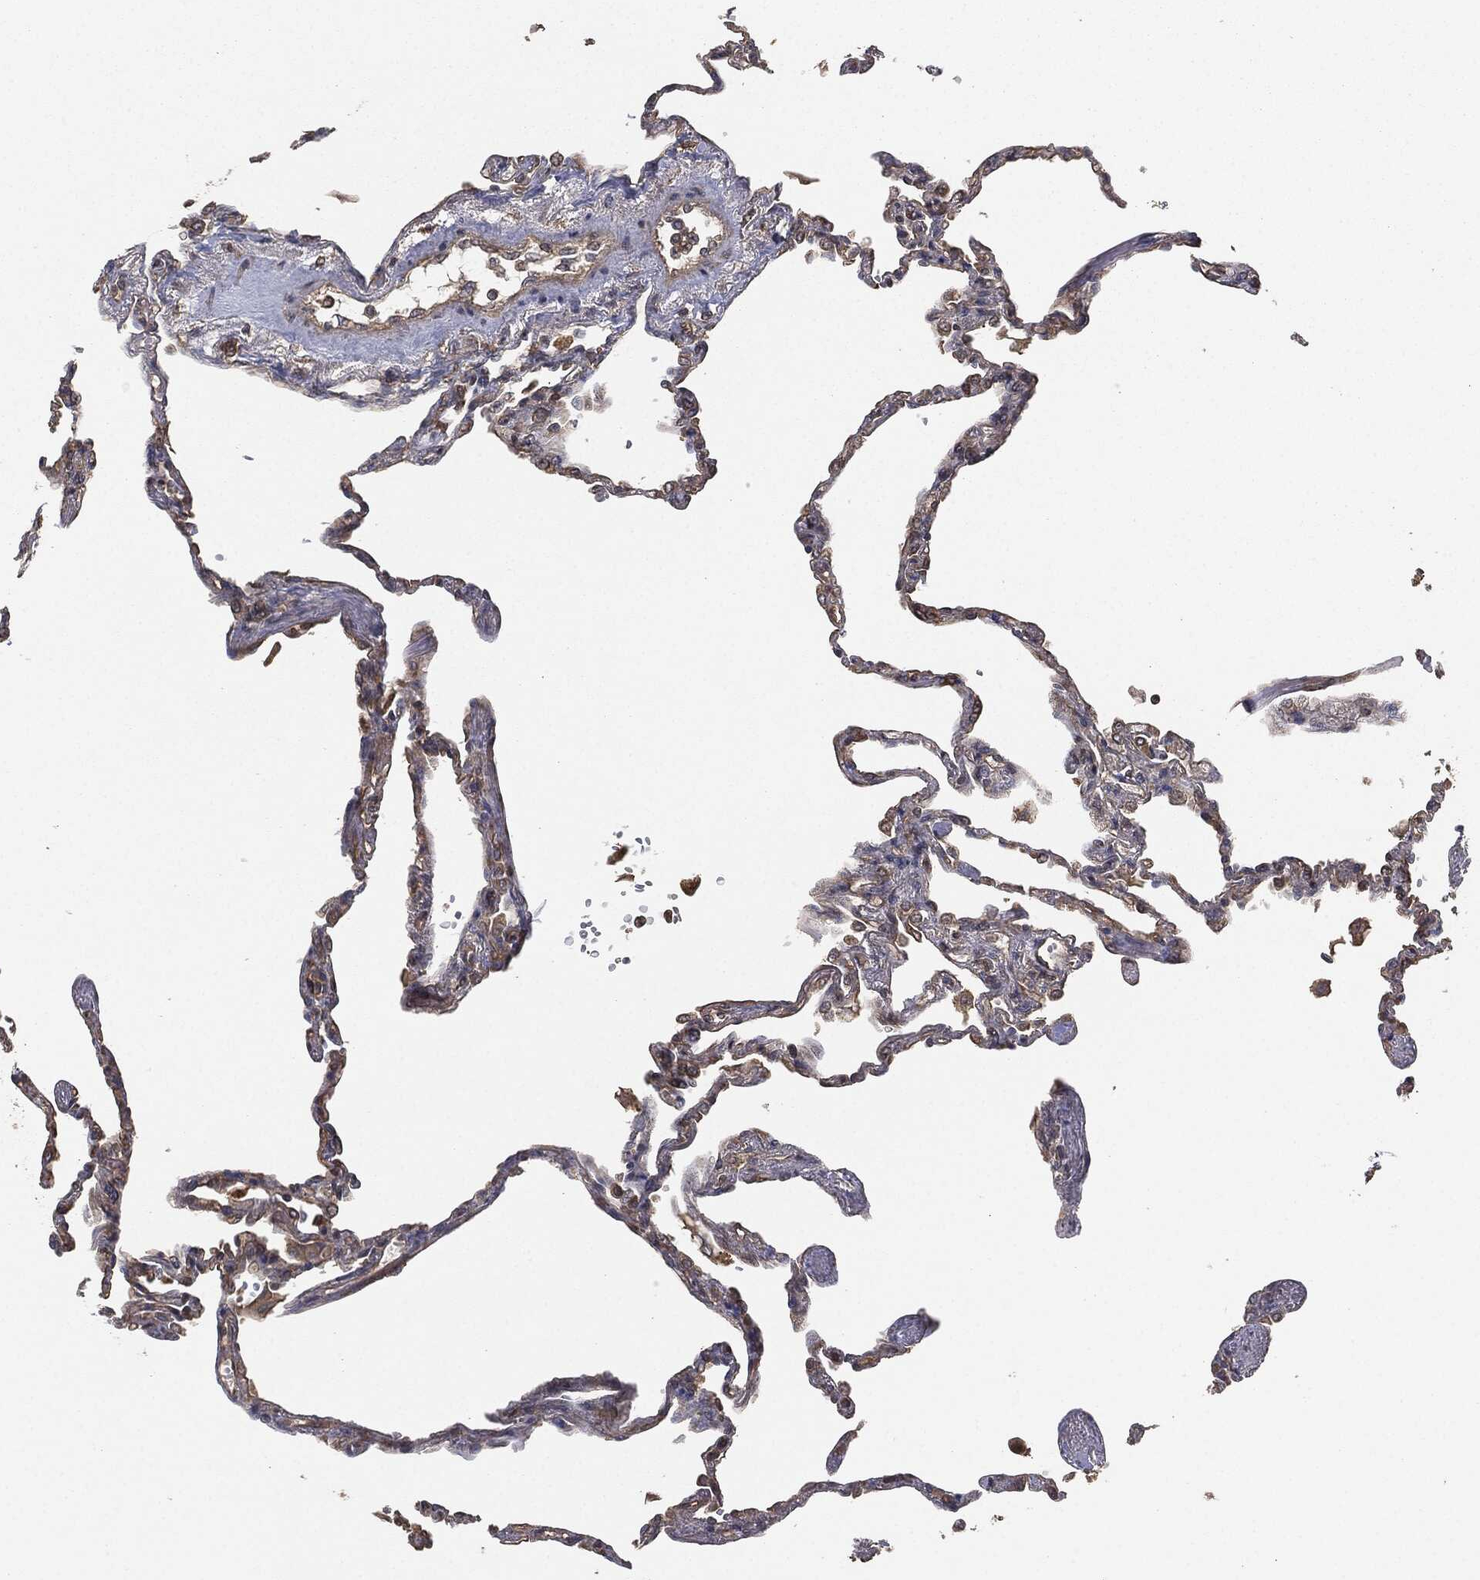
{"staining": {"intensity": "weak", "quantity": "25%-75%", "location": "cytoplasmic/membranous"}, "tissue": "lung", "cell_type": "Alveolar cells", "image_type": "normal", "snomed": [{"axis": "morphology", "description": "Normal tissue, NOS"}, {"axis": "topography", "description": "Lung"}], "caption": "A photomicrograph of human lung stained for a protein exhibits weak cytoplasmic/membranous brown staining in alveolar cells. Immunohistochemistry stains the protein in brown and the nuclei are stained blue.", "gene": "ERBIN", "patient": {"sex": "male", "age": 78}}